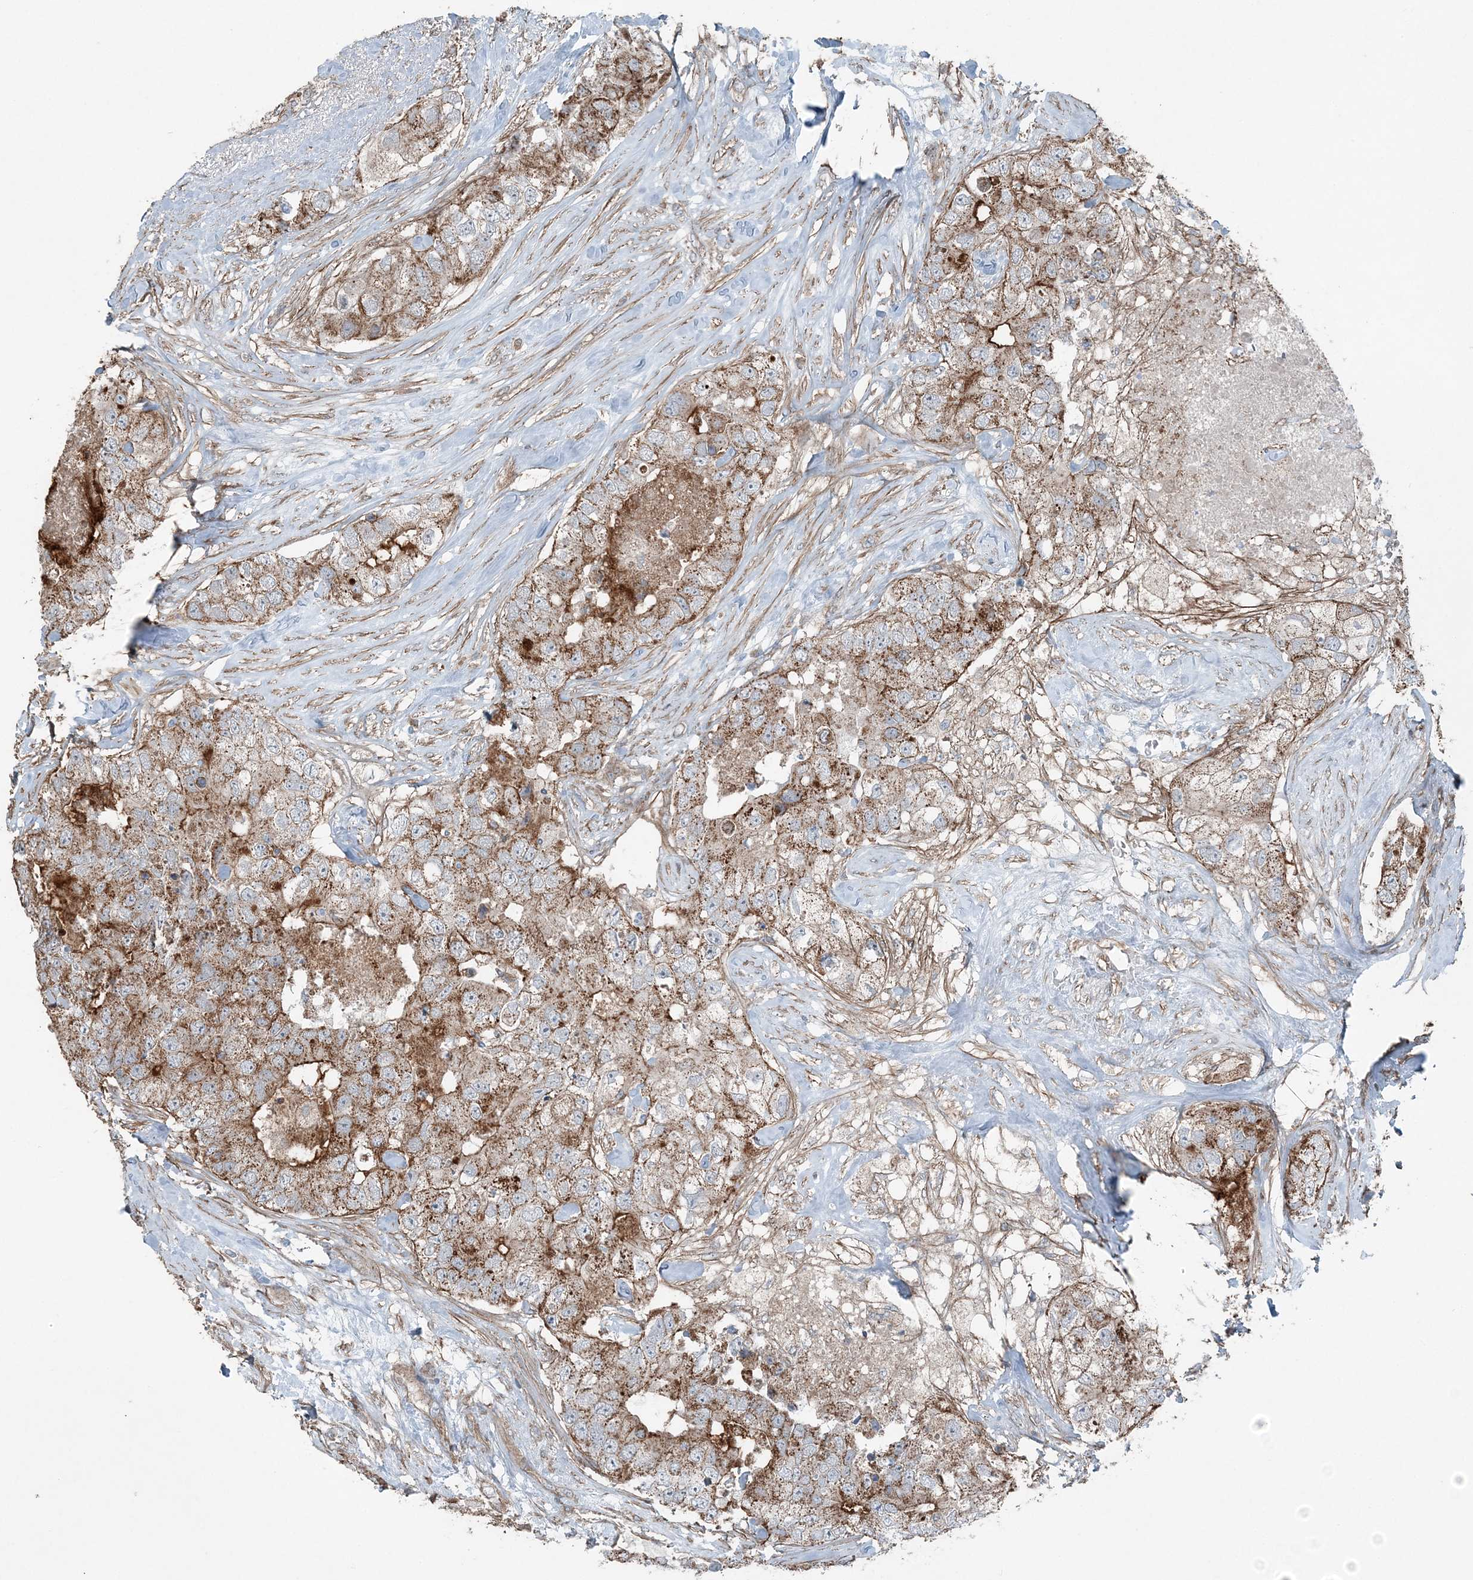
{"staining": {"intensity": "moderate", "quantity": ">75%", "location": "cytoplasmic/membranous"}, "tissue": "breast cancer", "cell_type": "Tumor cells", "image_type": "cancer", "snomed": [{"axis": "morphology", "description": "Duct carcinoma"}, {"axis": "topography", "description": "Breast"}], "caption": "Brown immunohistochemical staining in breast cancer (intraductal carcinoma) displays moderate cytoplasmic/membranous staining in approximately >75% of tumor cells.", "gene": "KY", "patient": {"sex": "female", "age": 62}}